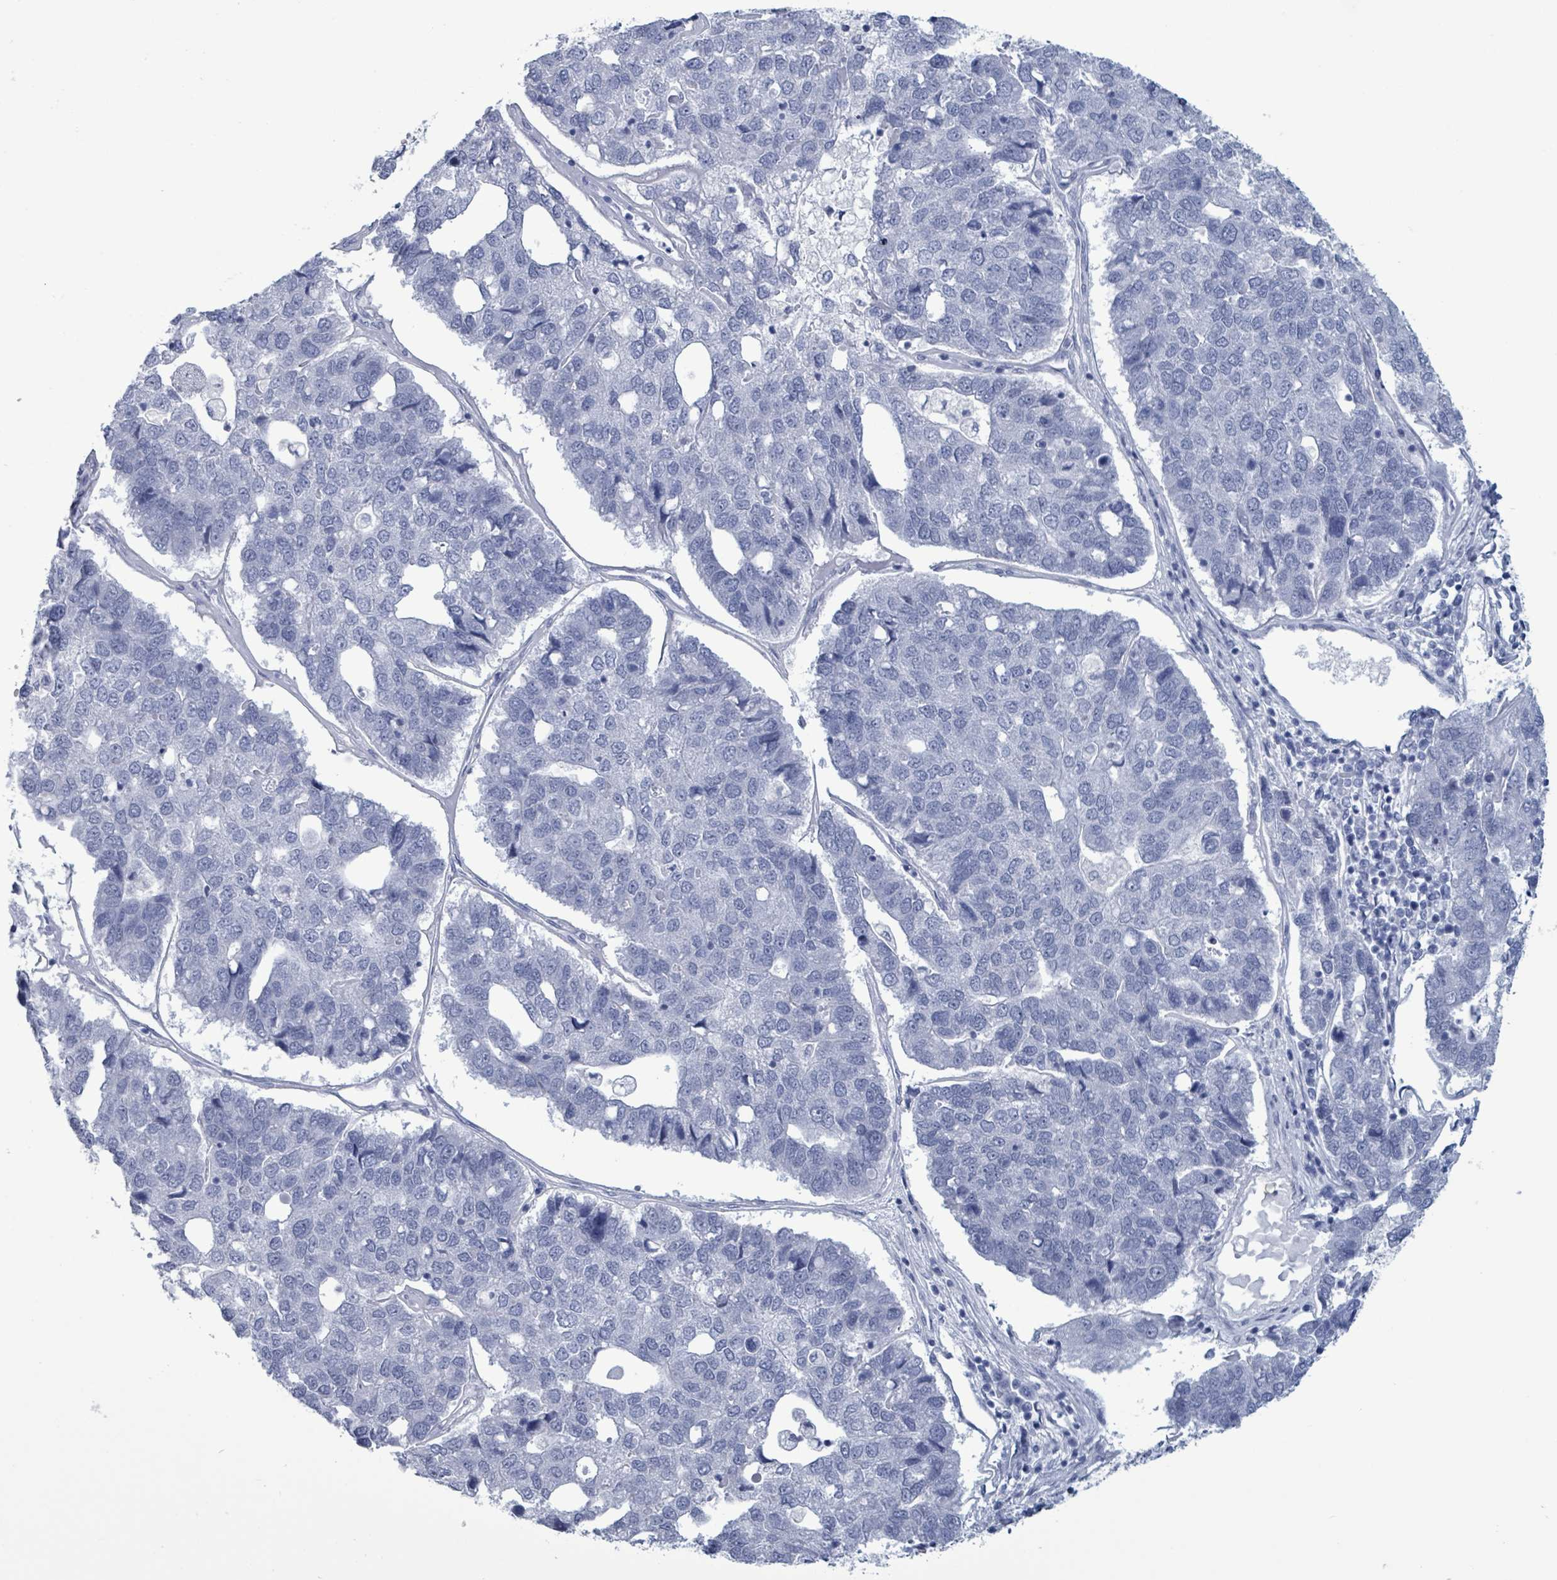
{"staining": {"intensity": "negative", "quantity": "none", "location": "none"}, "tissue": "pancreatic cancer", "cell_type": "Tumor cells", "image_type": "cancer", "snomed": [{"axis": "morphology", "description": "Adenocarcinoma, NOS"}, {"axis": "topography", "description": "Pancreas"}], "caption": "This image is of pancreatic cancer stained with IHC to label a protein in brown with the nuclei are counter-stained blue. There is no expression in tumor cells.", "gene": "NKX2-1", "patient": {"sex": "female", "age": 61}}